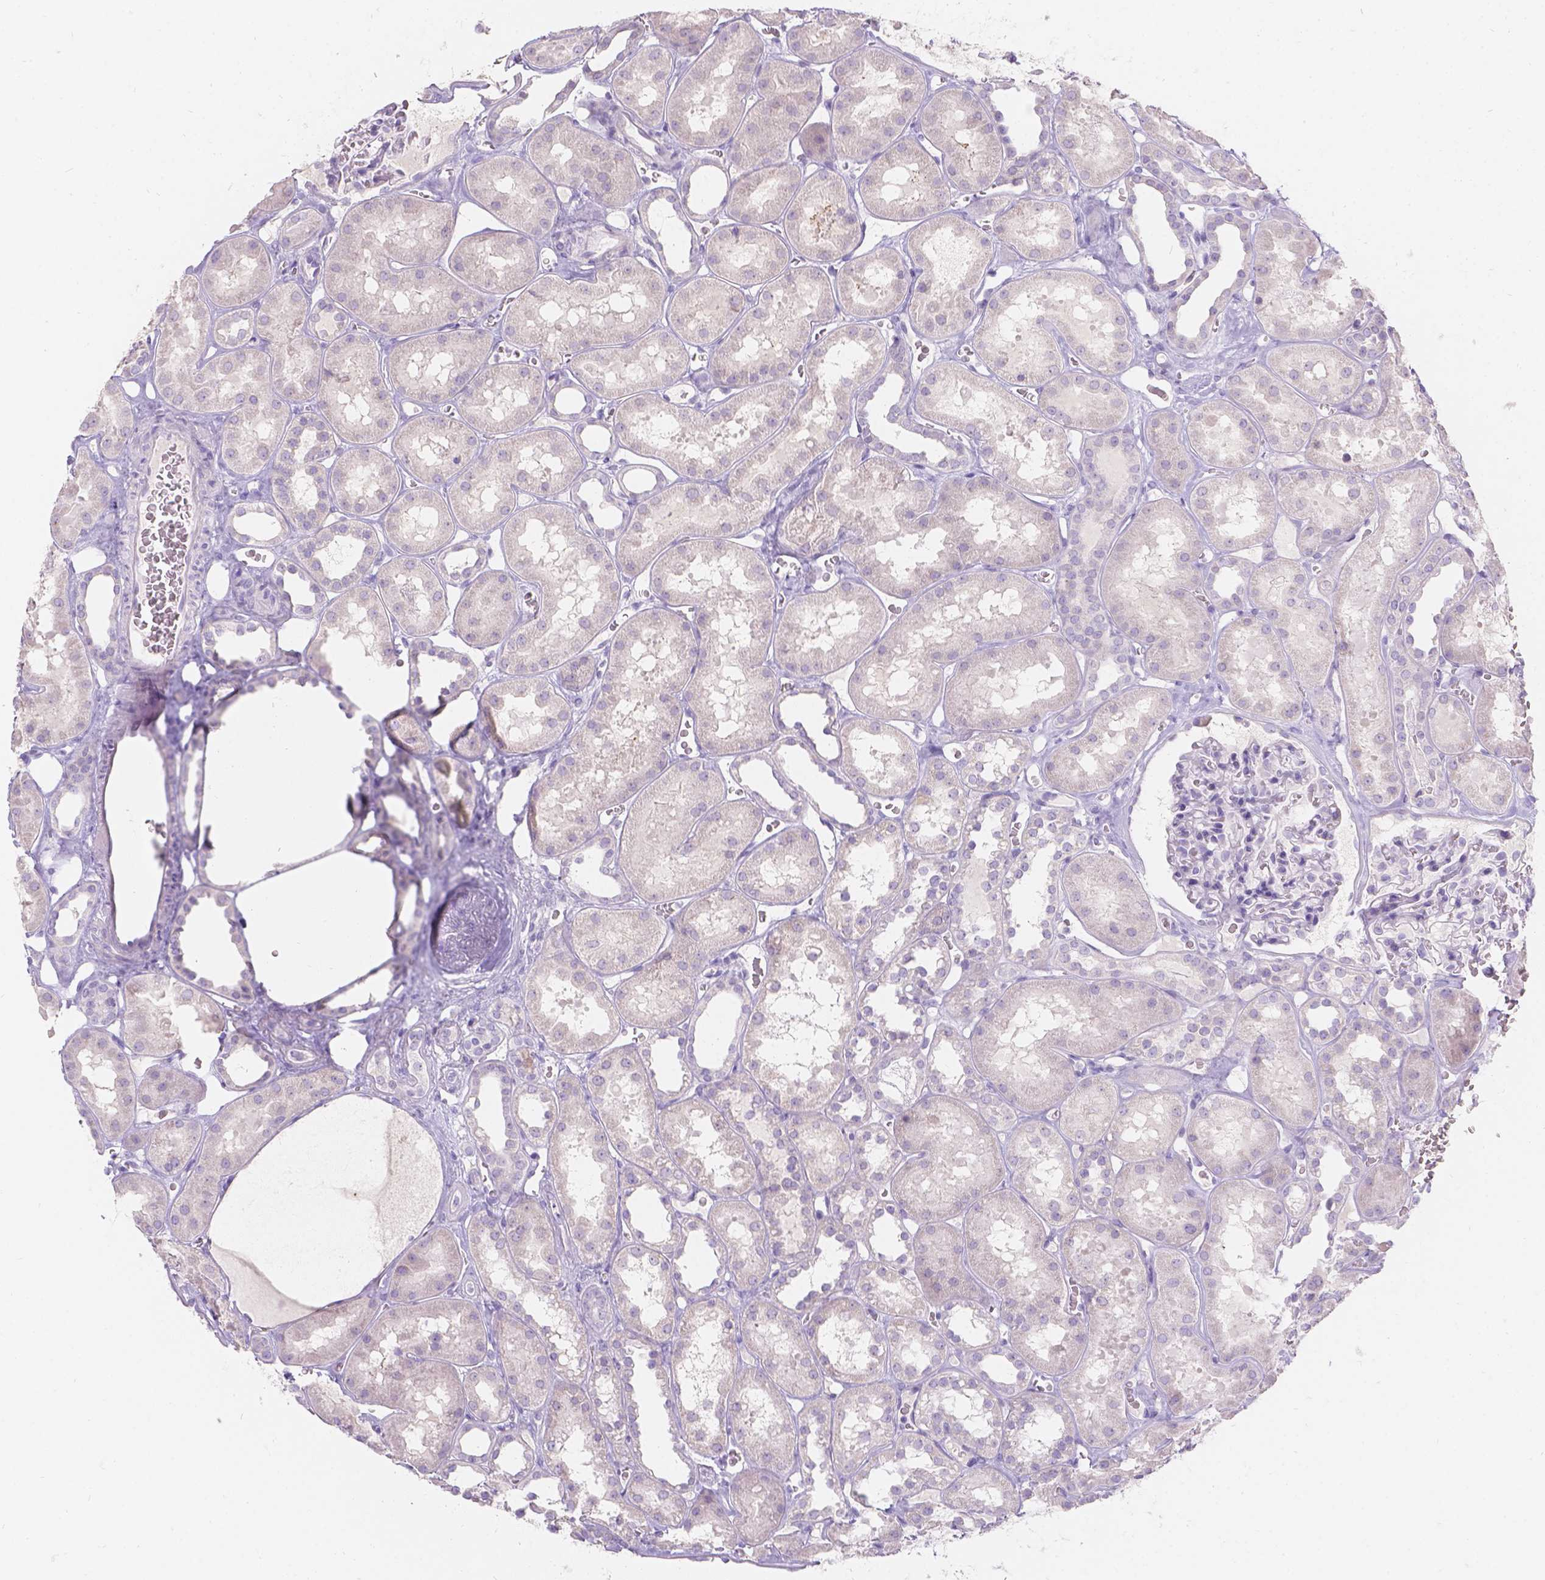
{"staining": {"intensity": "negative", "quantity": "none", "location": "none"}, "tissue": "kidney", "cell_type": "Cells in glomeruli", "image_type": "normal", "snomed": [{"axis": "morphology", "description": "Normal tissue, NOS"}, {"axis": "topography", "description": "Kidney"}], "caption": "Kidney stained for a protein using IHC reveals no expression cells in glomeruli.", "gene": "HTN3", "patient": {"sex": "female", "age": 41}}